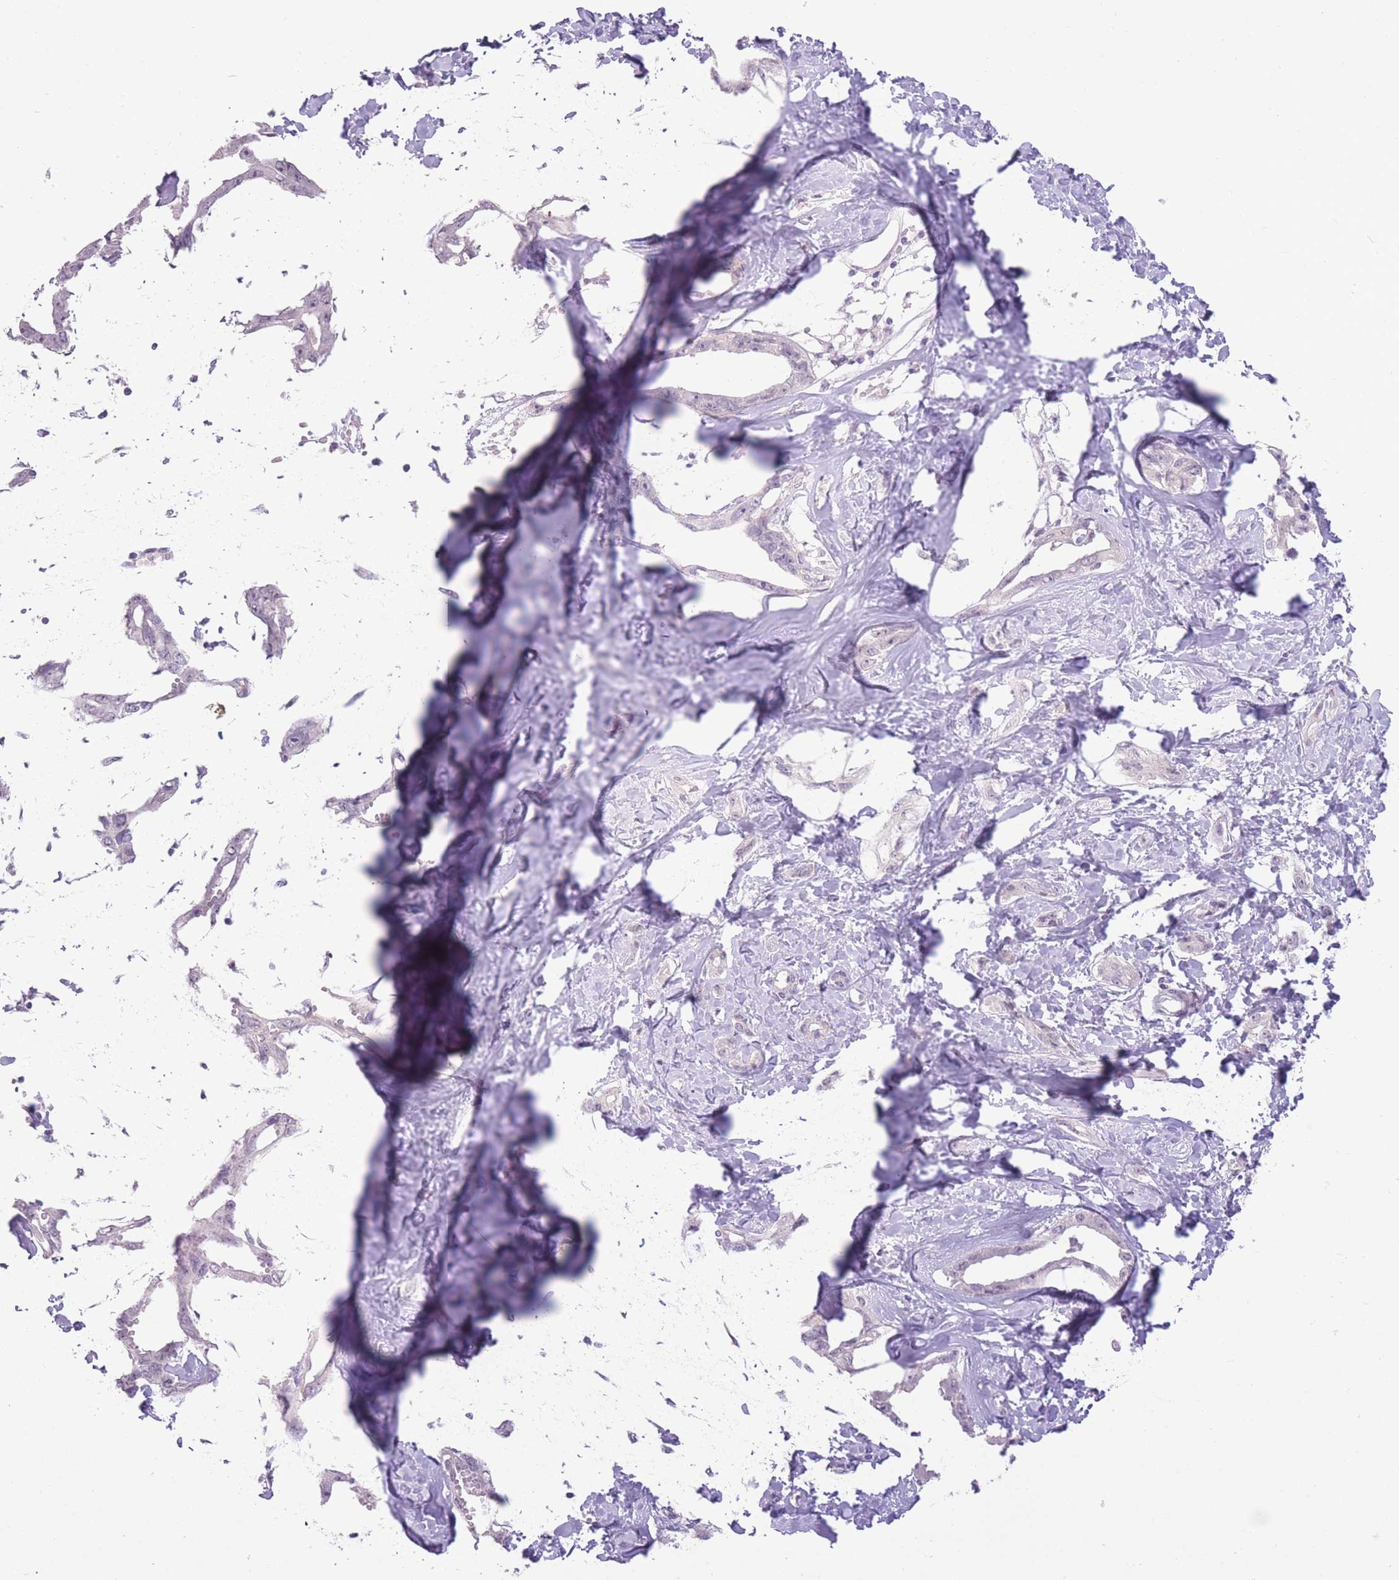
{"staining": {"intensity": "negative", "quantity": "none", "location": "none"}, "tissue": "liver cancer", "cell_type": "Tumor cells", "image_type": "cancer", "snomed": [{"axis": "morphology", "description": "Cholangiocarcinoma"}, {"axis": "topography", "description": "Liver"}], "caption": "IHC photomicrograph of liver cholangiocarcinoma stained for a protein (brown), which exhibits no staining in tumor cells.", "gene": "ZBTB24", "patient": {"sex": "male", "age": 59}}